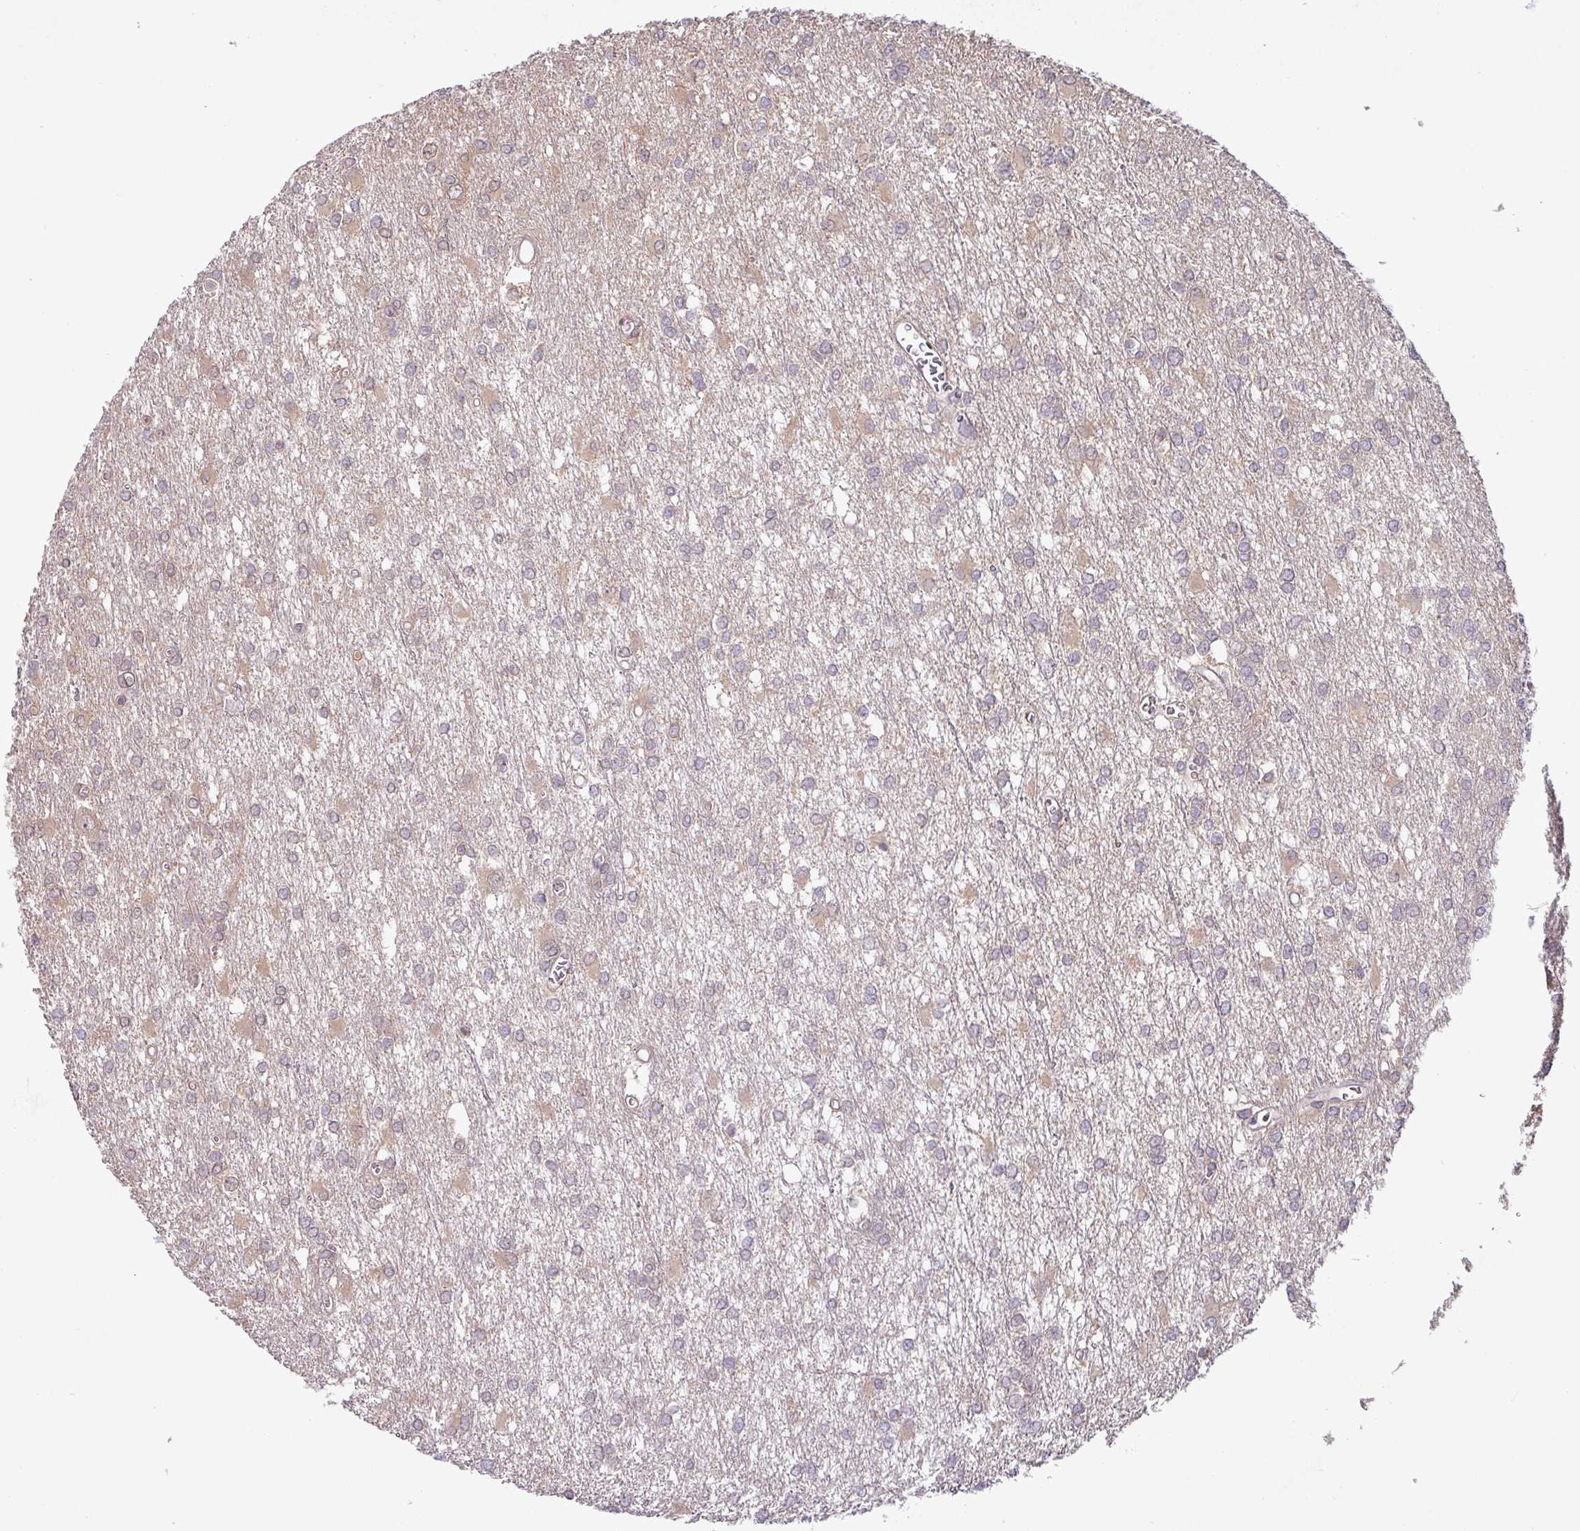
{"staining": {"intensity": "negative", "quantity": "none", "location": "none"}, "tissue": "glioma", "cell_type": "Tumor cells", "image_type": "cancer", "snomed": [{"axis": "morphology", "description": "Glioma, malignant, High grade"}, {"axis": "topography", "description": "Brain"}], "caption": "Protein analysis of malignant glioma (high-grade) exhibits no significant positivity in tumor cells. The staining is performed using DAB brown chromogen with nuclei counter-stained in using hematoxylin.", "gene": "SLC5A10", "patient": {"sex": "male", "age": 48}}